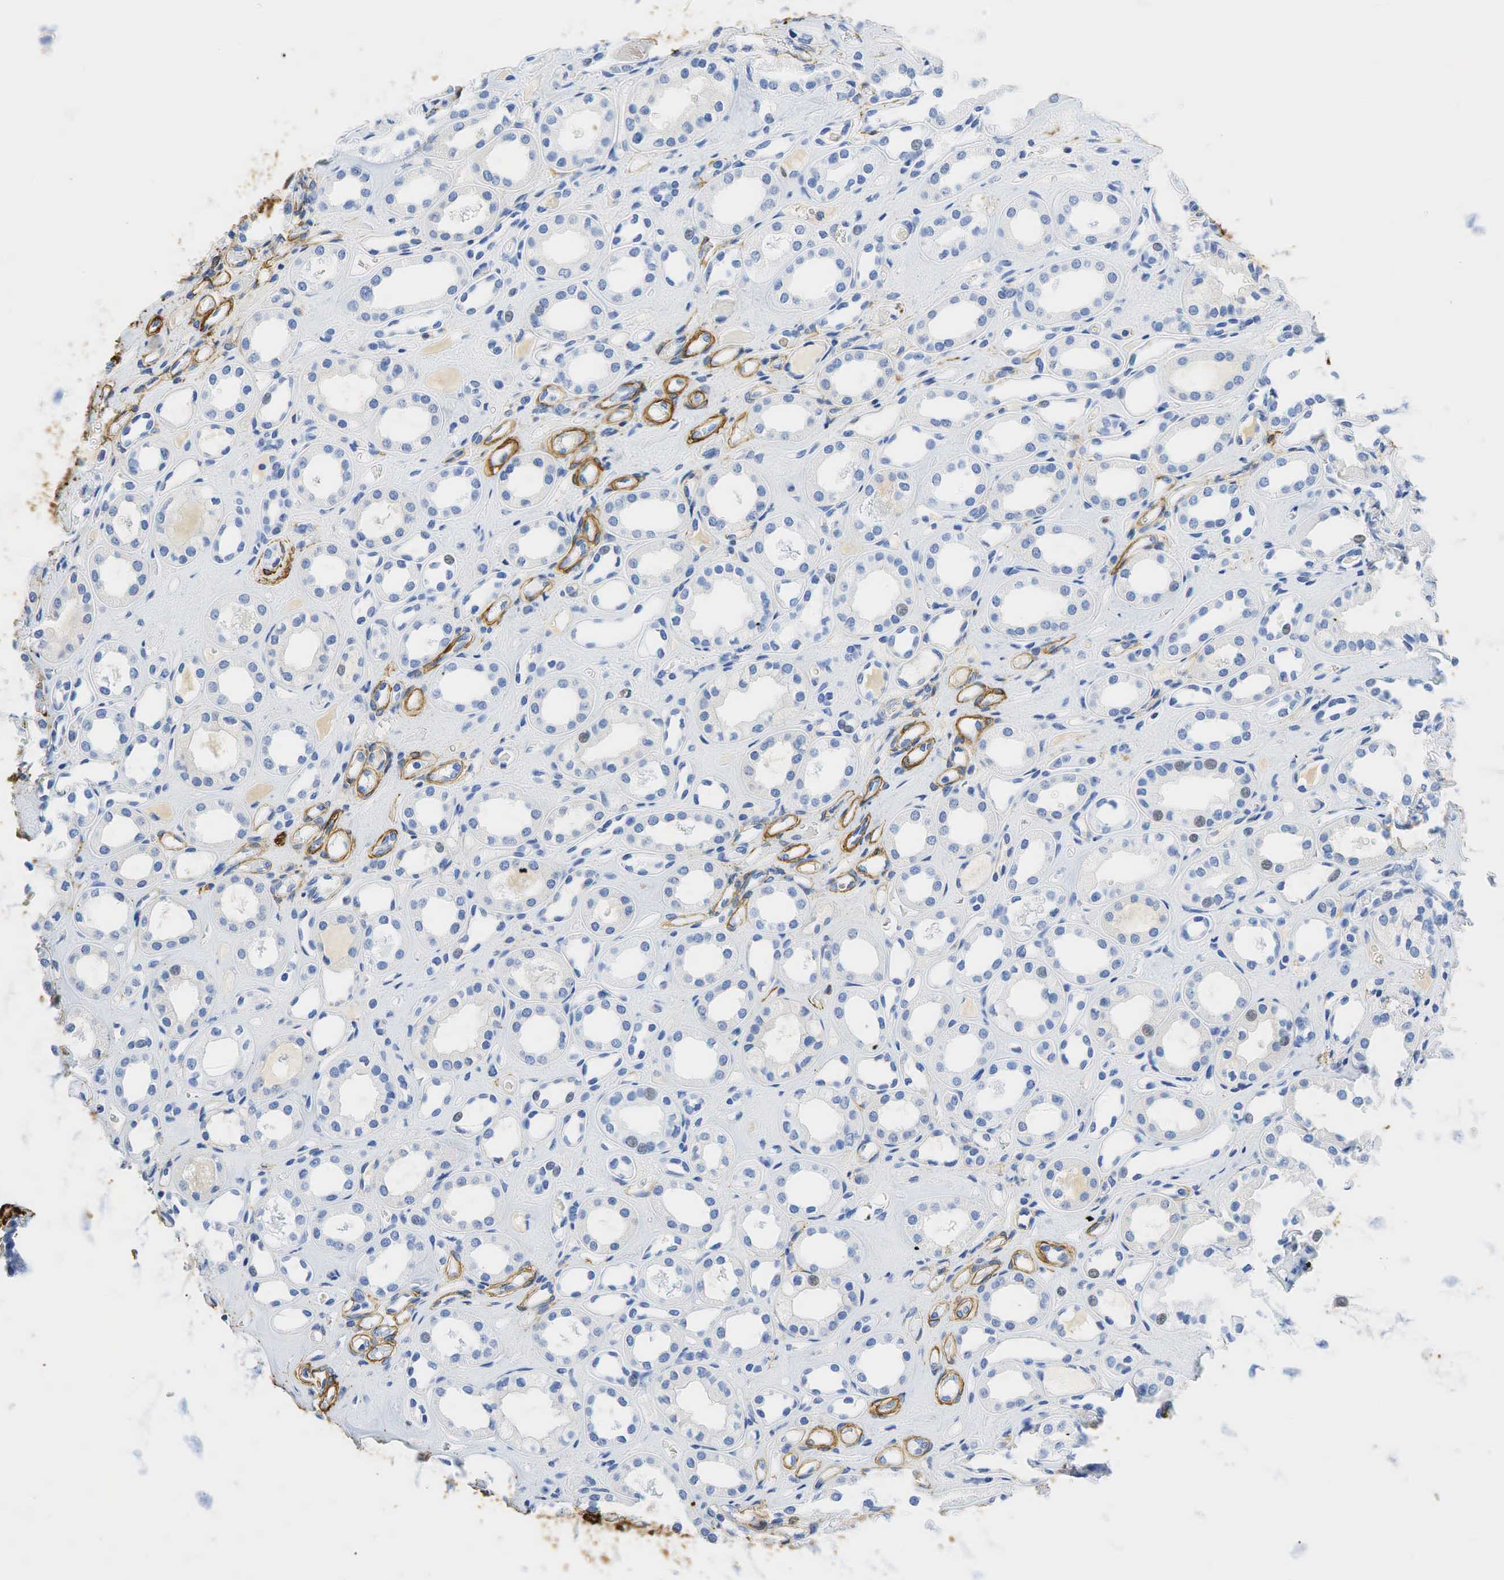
{"staining": {"intensity": "negative", "quantity": "none", "location": "none"}, "tissue": "kidney", "cell_type": "Cells in glomeruli", "image_type": "normal", "snomed": [{"axis": "morphology", "description": "Normal tissue, NOS"}, {"axis": "topography", "description": "Kidney"}], "caption": "A high-resolution histopathology image shows IHC staining of unremarkable kidney, which reveals no significant staining in cells in glomeruli. (DAB (3,3'-diaminobenzidine) immunohistochemistry (IHC) visualized using brightfield microscopy, high magnification).", "gene": "ACTA1", "patient": {"sex": "male", "age": 61}}